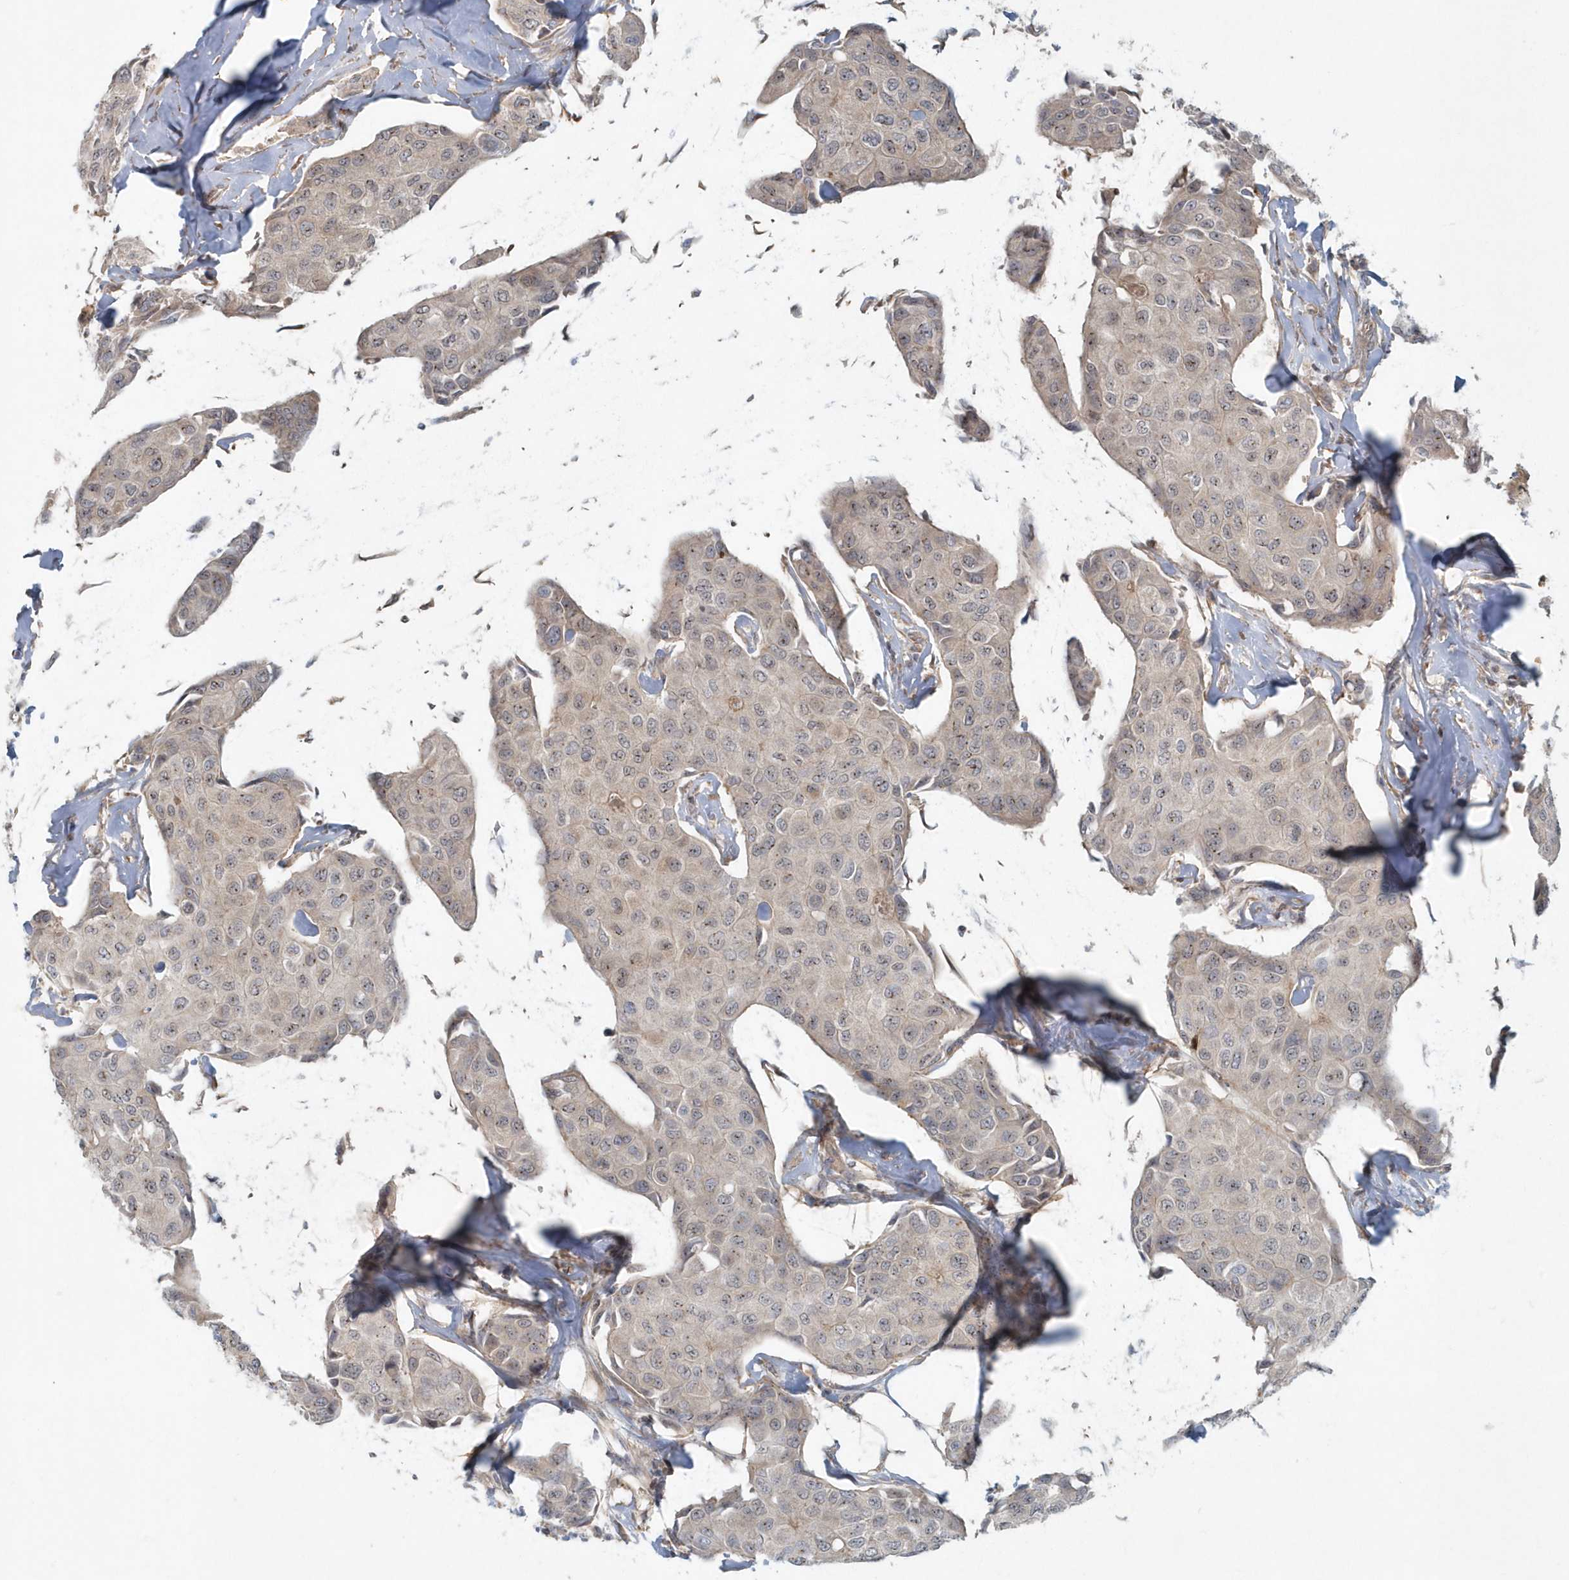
{"staining": {"intensity": "negative", "quantity": "none", "location": "none"}, "tissue": "breast cancer", "cell_type": "Tumor cells", "image_type": "cancer", "snomed": [{"axis": "morphology", "description": "Duct carcinoma"}, {"axis": "topography", "description": "Breast"}], "caption": "IHC of intraductal carcinoma (breast) demonstrates no expression in tumor cells.", "gene": "ARHGEF38", "patient": {"sex": "female", "age": 80}}